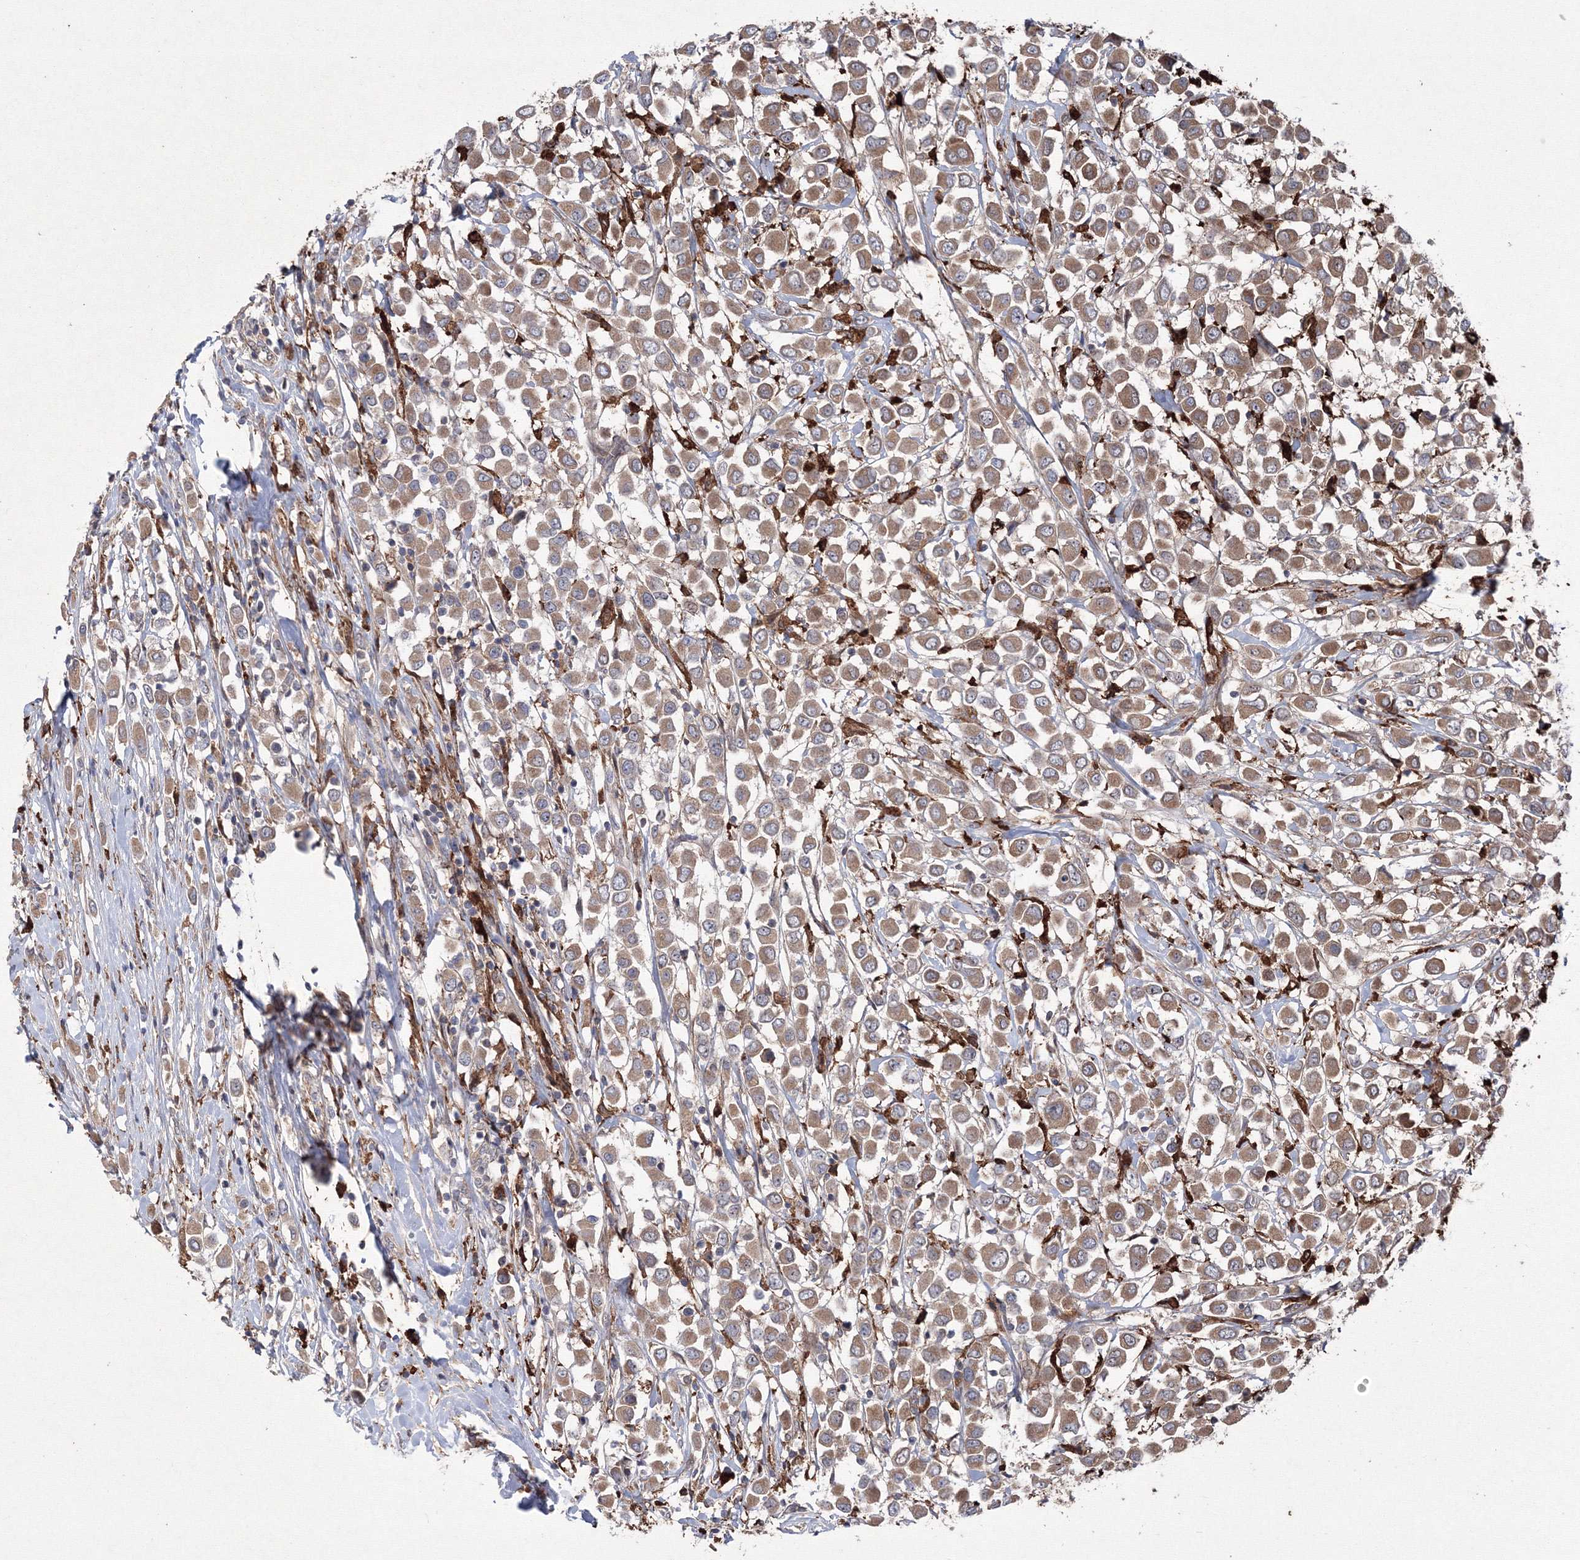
{"staining": {"intensity": "moderate", "quantity": ">75%", "location": "cytoplasmic/membranous"}, "tissue": "breast cancer", "cell_type": "Tumor cells", "image_type": "cancer", "snomed": [{"axis": "morphology", "description": "Duct carcinoma"}, {"axis": "topography", "description": "Breast"}], "caption": "Immunohistochemical staining of human breast intraductal carcinoma exhibits moderate cytoplasmic/membranous protein positivity in about >75% of tumor cells.", "gene": "RANBP3L", "patient": {"sex": "female", "age": 61}}